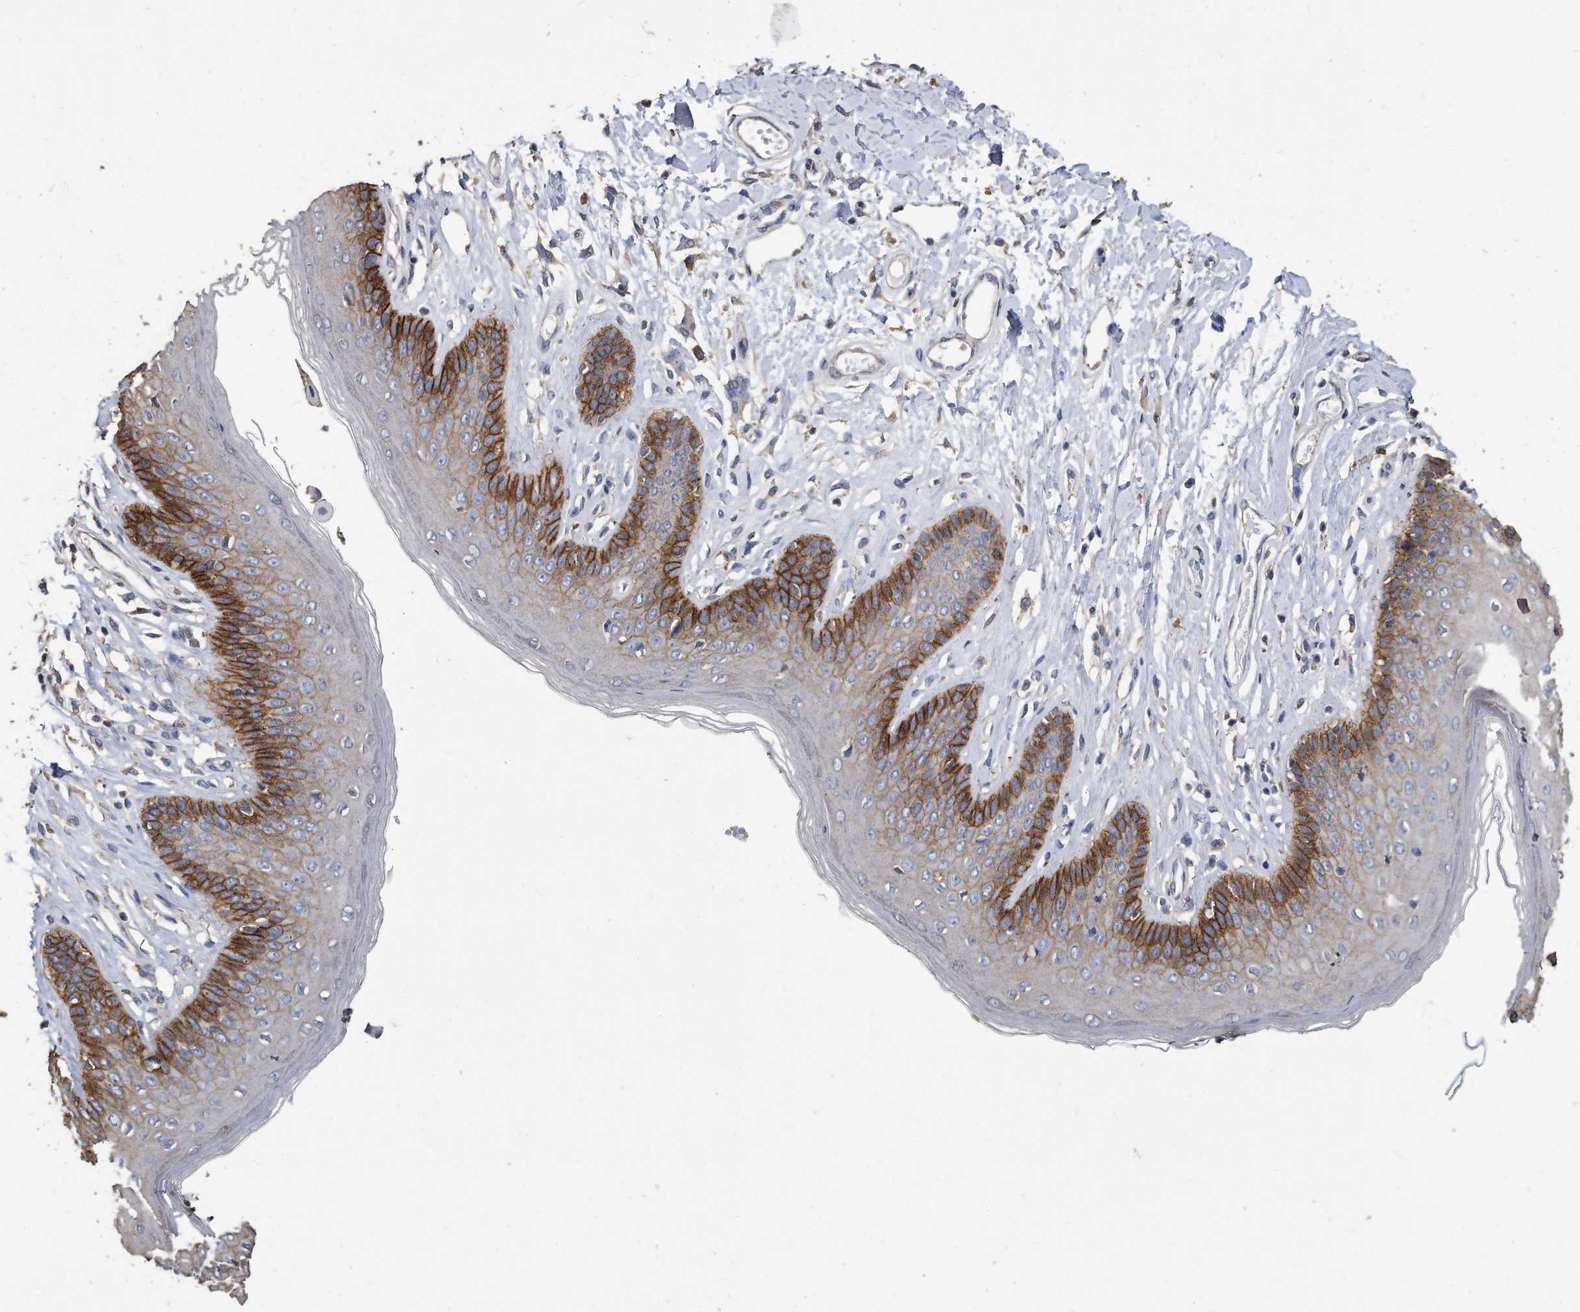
{"staining": {"intensity": "strong", "quantity": "25%-75%", "location": "cytoplasmic/membranous"}, "tissue": "skin", "cell_type": "Epidermal cells", "image_type": "normal", "snomed": [{"axis": "morphology", "description": "Normal tissue, NOS"}, {"axis": "morphology", "description": "Squamous cell carcinoma, NOS"}, {"axis": "topography", "description": "Vulva"}], "caption": "Immunohistochemistry (IHC) (DAB (3,3'-diaminobenzidine)) staining of normal human skin demonstrates strong cytoplasmic/membranous protein expression in about 25%-75% of epidermal cells.", "gene": "CDCP1", "patient": {"sex": "female", "age": 85}}